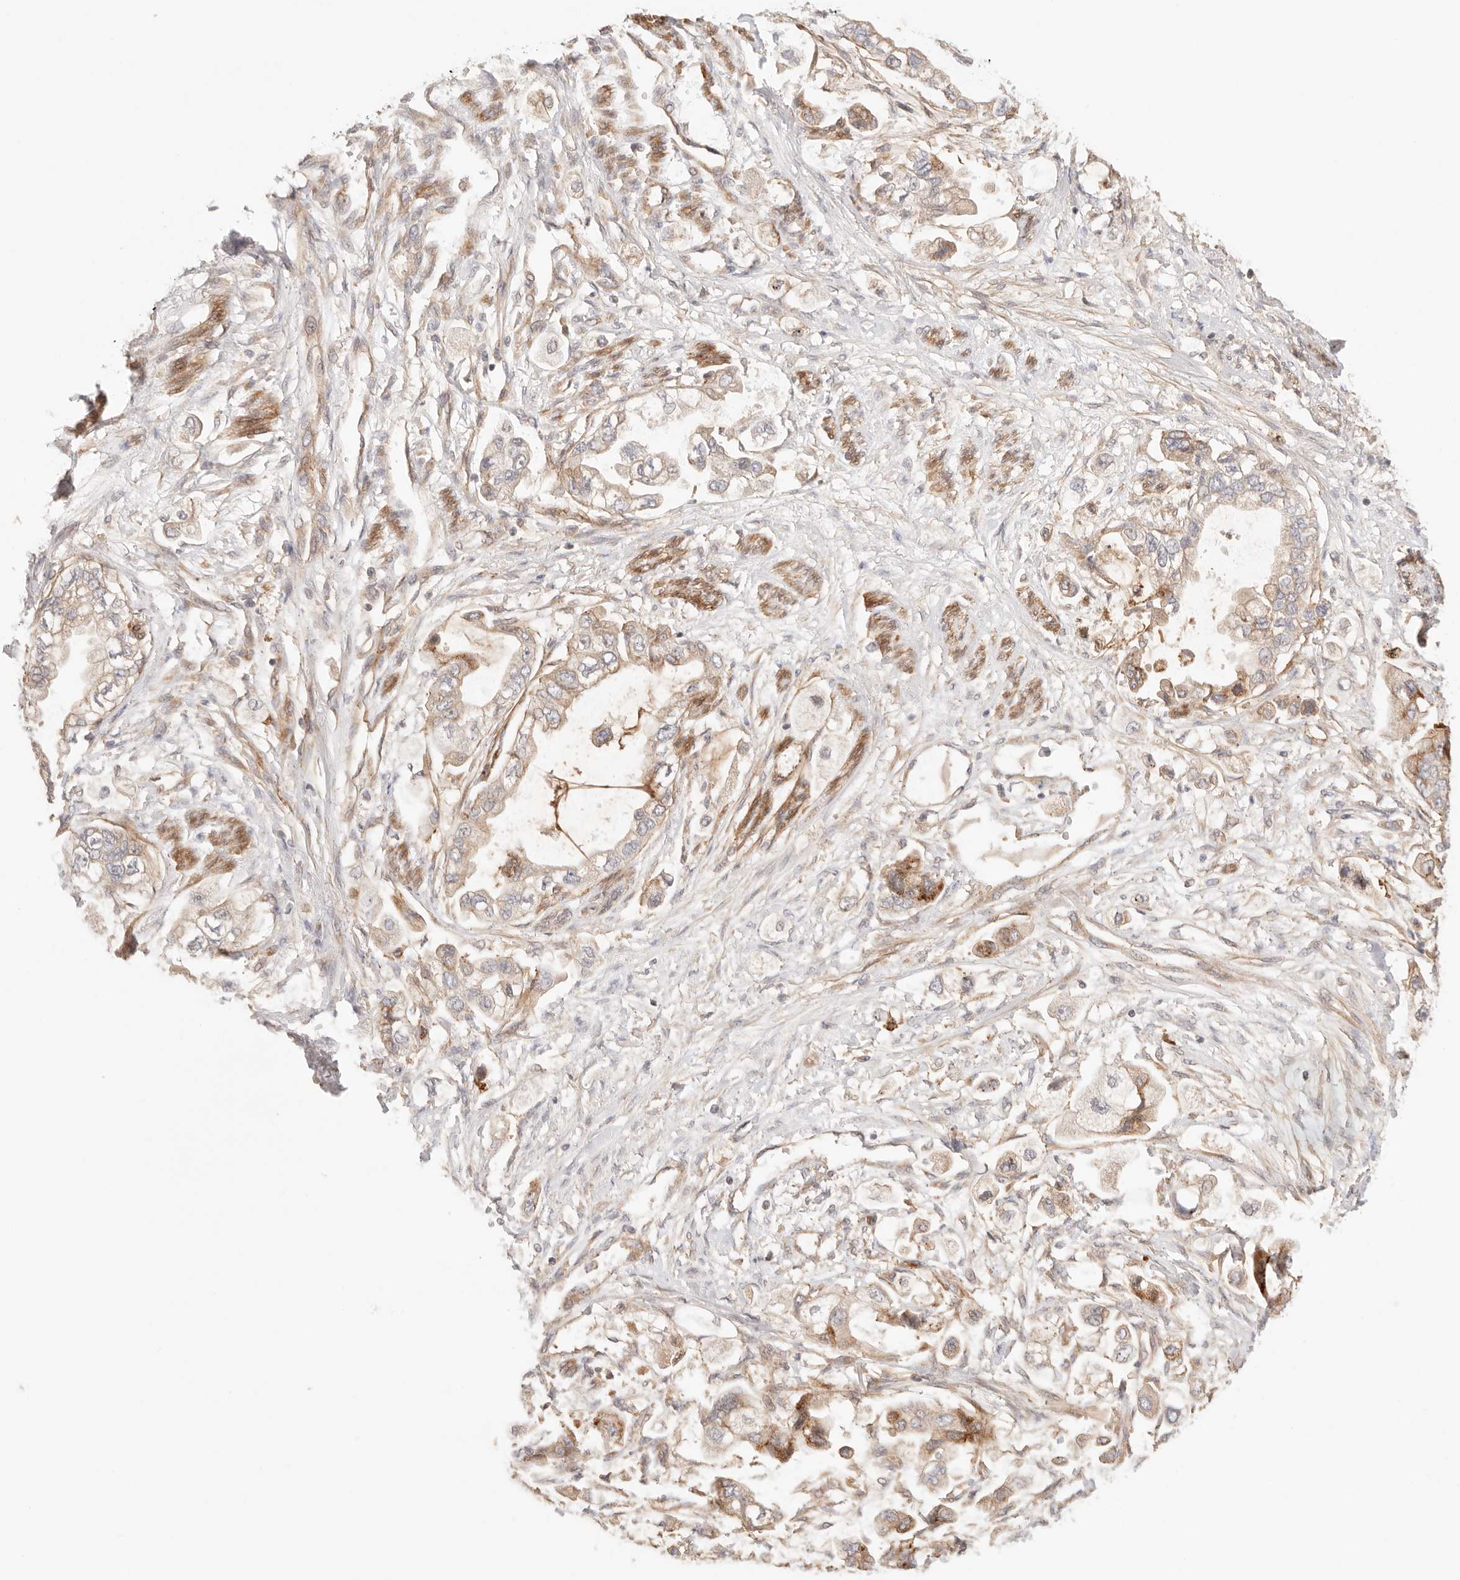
{"staining": {"intensity": "moderate", "quantity": ">75%", "location": "cytoplasmic/membranous"}, "tissue": "stomach cancer", "cell_type": "Tumor cells", "image_type": "cancer", "snomed": [{"axis": "morphology", "description": "Adenocarcinoma, NOS"}, {"axis": "topography", "description": "Stomach"}], "caption": "Stomach cancer (adenocarcinoma) stained for a protein reveals moderate cytoplasmic/membranous positivity in tumor cells. (DAB (3,3'-diaminobenzidine) IHC, brown staining for protein, blue staining for nuclei).", "gene": "IL1R2", "patient": {"sex": "male", "age": 62}}